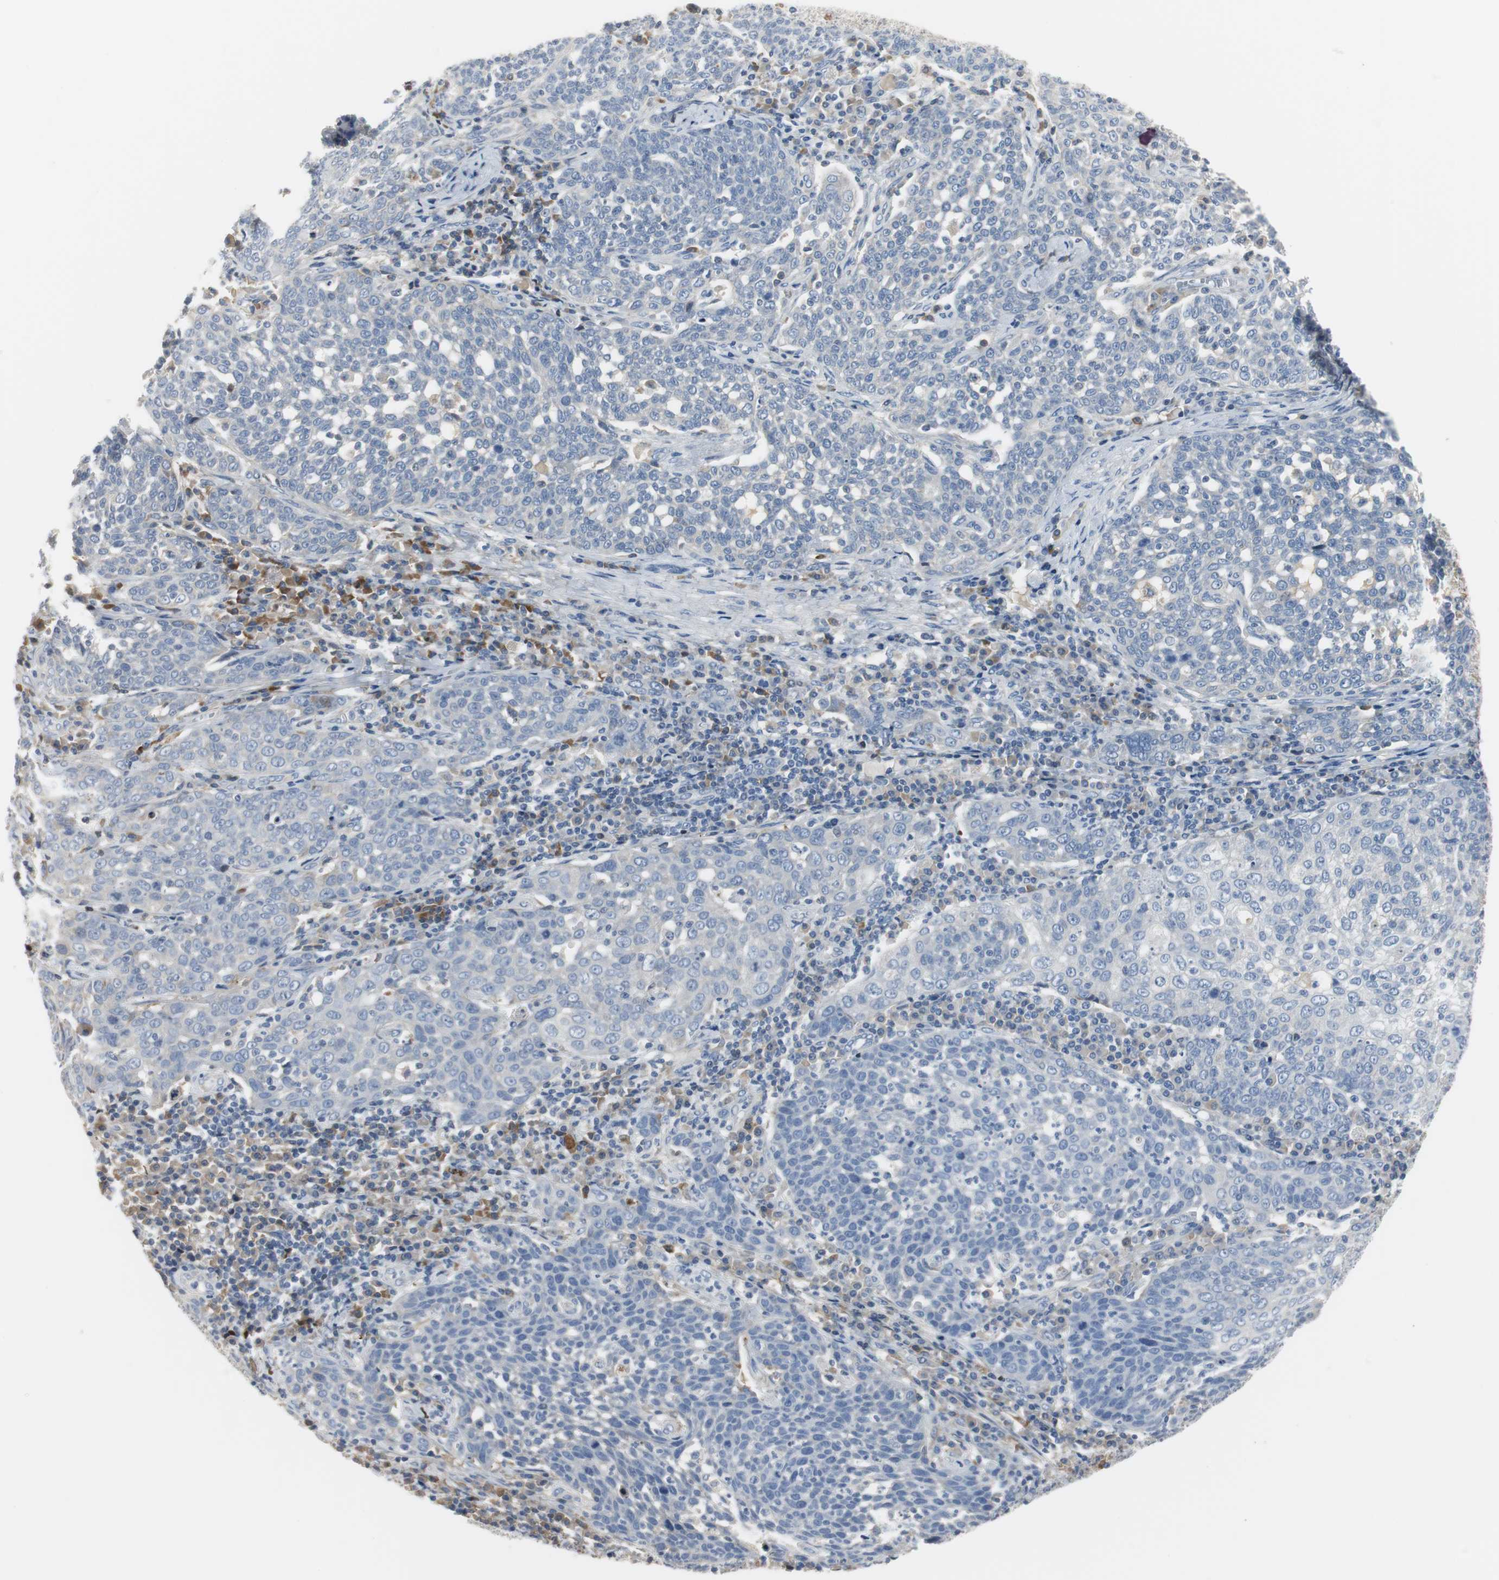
{"staining": {"intensity": "negative", "quantity": "none", "location": "none"}, "tissue": "cervical cancer", "cell_type": "Tumor cells", "image_type": "cancer", "snomed": [{"axis": "morphology", "description": "Squamous cell carcinoma, NOS"}, {"axis": "topography", "description": "Cervix"}], "caption": "Immunohistochemistry (IHC) micrograph of cervical cancer (squamous cell carcinoma) stained for a protein (brown), which exhibits no staining in tumor cells.", "gene": "SERPINF1", "patient": {"sex": "female", "age": 34}}